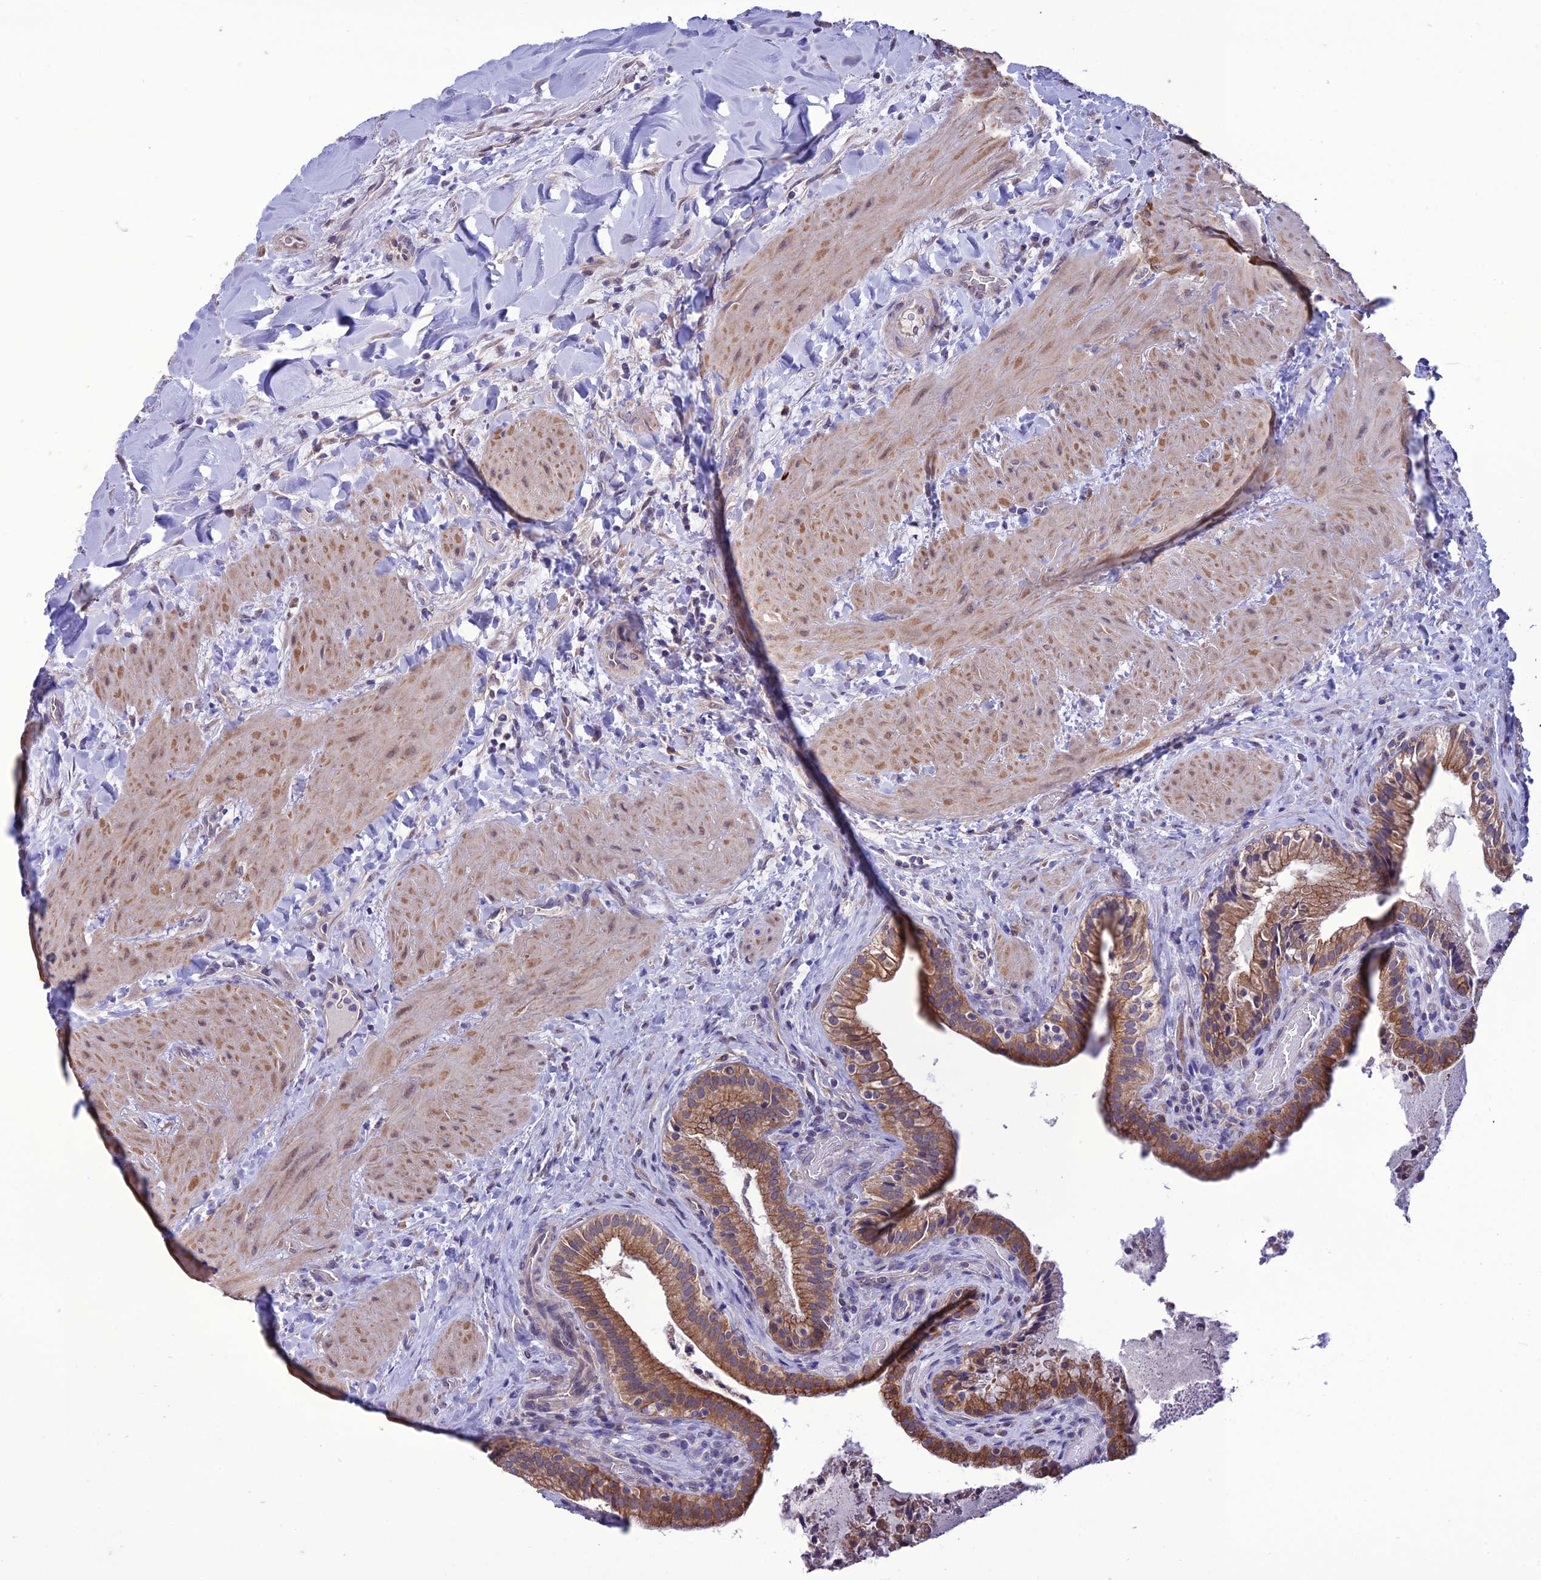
{"staining": {"intensity": "strong", "quantity": ">75%", "location": "cytoplasmic/membranous"}, "tissue": "gallbladder", "cell_type": "Glandular cells", "image_type": "normal", "snomed": [{"axis": "morphology", "description": "Normal tissue, NOS"}, {"axis": "topography", "description": "Gallbladder"}], "caption": "High-magnification brightfield microscopy of benign gallbladder stained with DAB (3,3'-diaminobenzidine) (brown) and counterstained with hematoxylin (blue). glandular cells exhibit strong cytoplasmic/membranous staining is identified in approximately>75% of cells.", "gene": "HOGA1", "patient": {"sex": "male", "age": 24}}